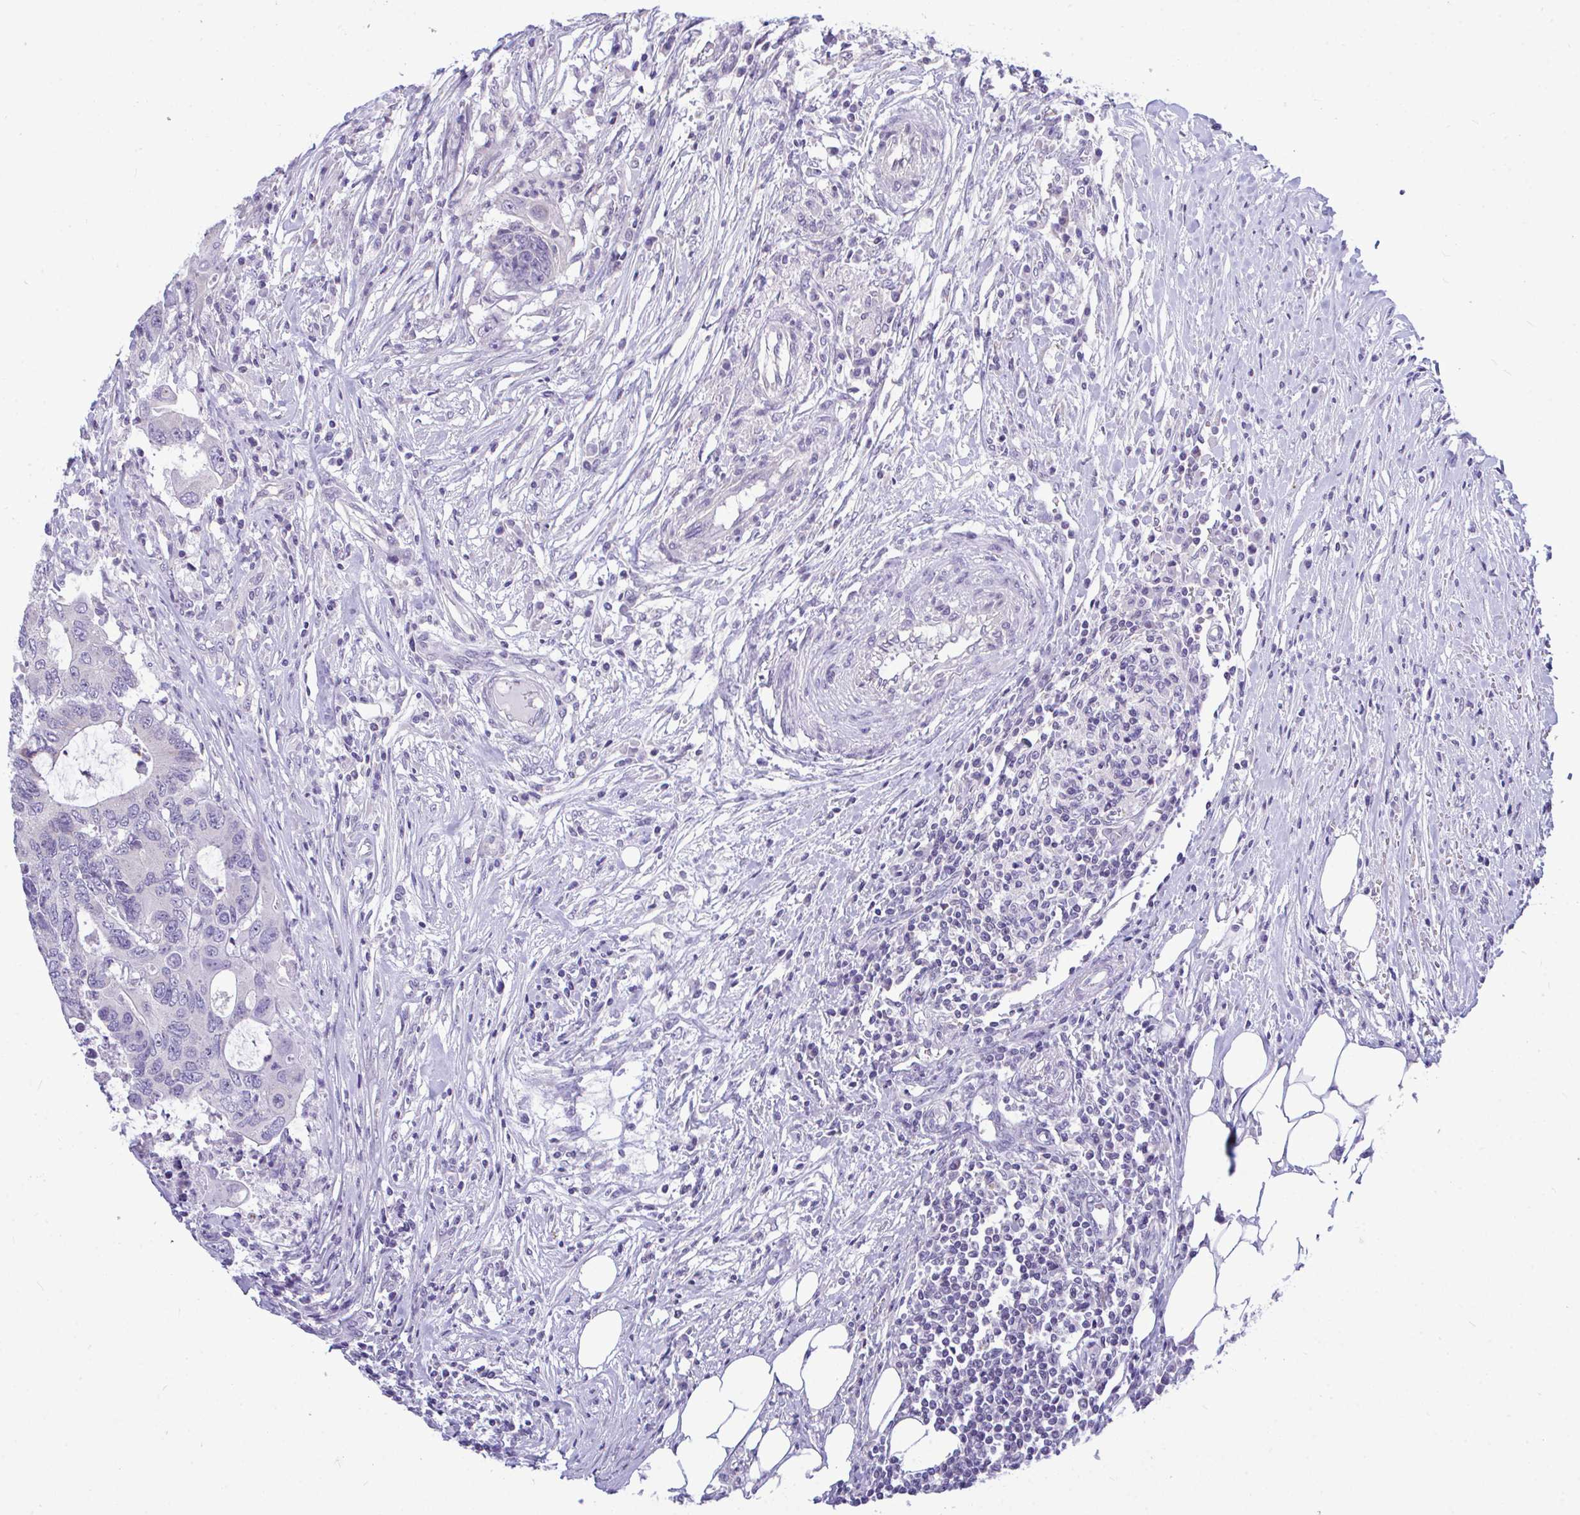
{"staining": {"intensity": "weak", "quantity": "<25%", "location": "cytoplasmic/membranous"}, "tissue": "colorectal cancer", "cell_type": "Tumor cells", "image_type": "cancer", "snomed": [{"axis": "morphology", "description": "Adenocarcinoma, NOS"}, {"axis": "topography", "description": "Colon"}], "caption": "Photomicrograph shows no protein positivity in tumor cells of colorectal adenocarcinoma tissue.", "gene": "PIGK", "patient": {"sex": "male", "age": 71}}